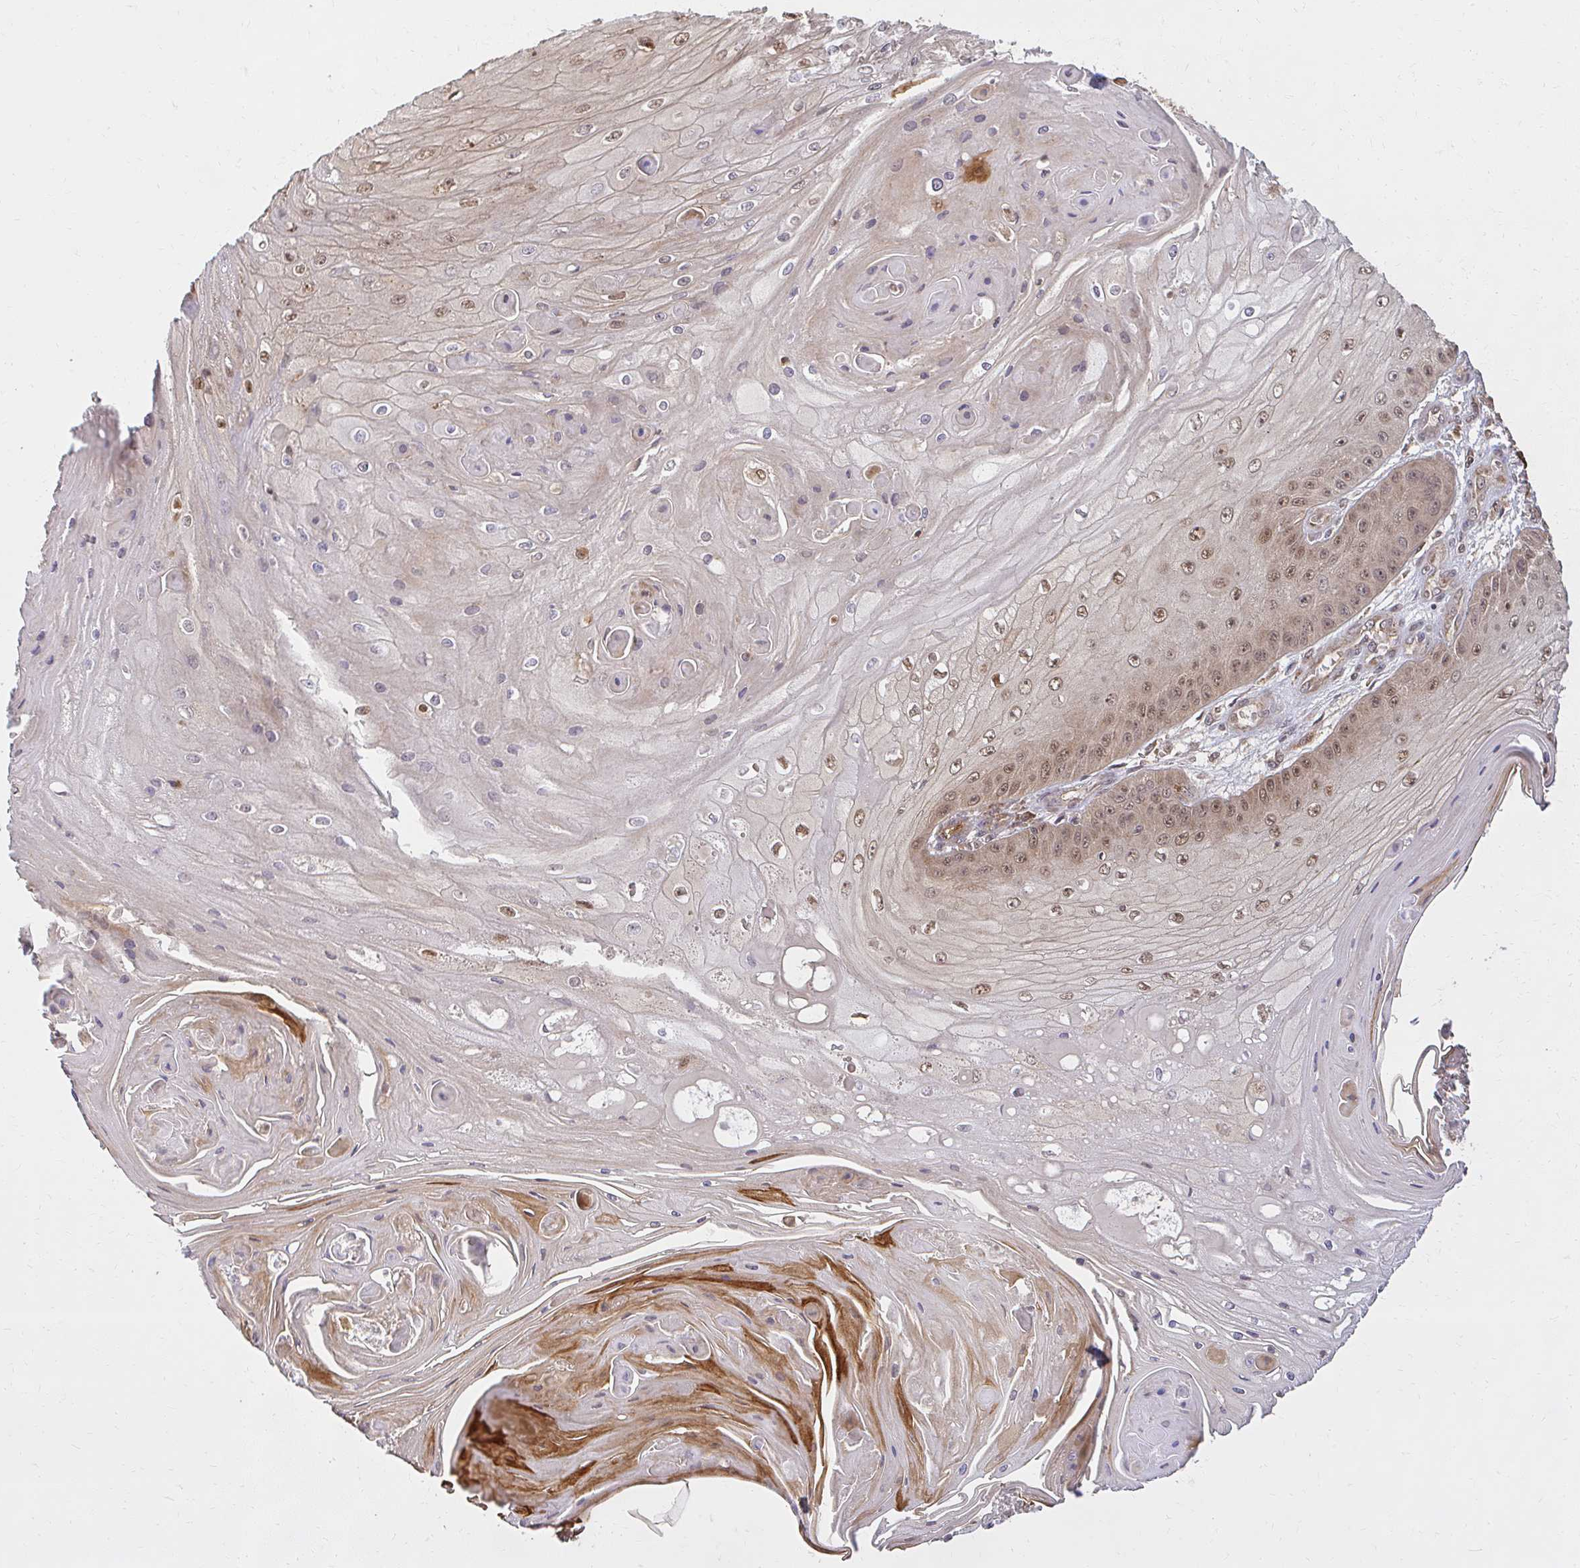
{"staining": {"intensity": "moderate", "quantity": "25%-75%", "location": "cytoplasmic/membranous,nuclear"}, "tissue": "skin cancer", "cell_type": "Tumor cells", "image_type": "cancer", "snomed": [{"axis": "morphology", "description": "Squamous cell carcinoma, NOS"}, {"axis": "topography", "description": "Skin"}], "caption": "Squamous cell carcinoma (skin) stained with IHC demonstrates moderate cytoplasmic/membranous and nuclear expression in about 25%-75% of tumor cells.", "gene": "LARS2", "patient": {"sex": "male", "age": 70}}